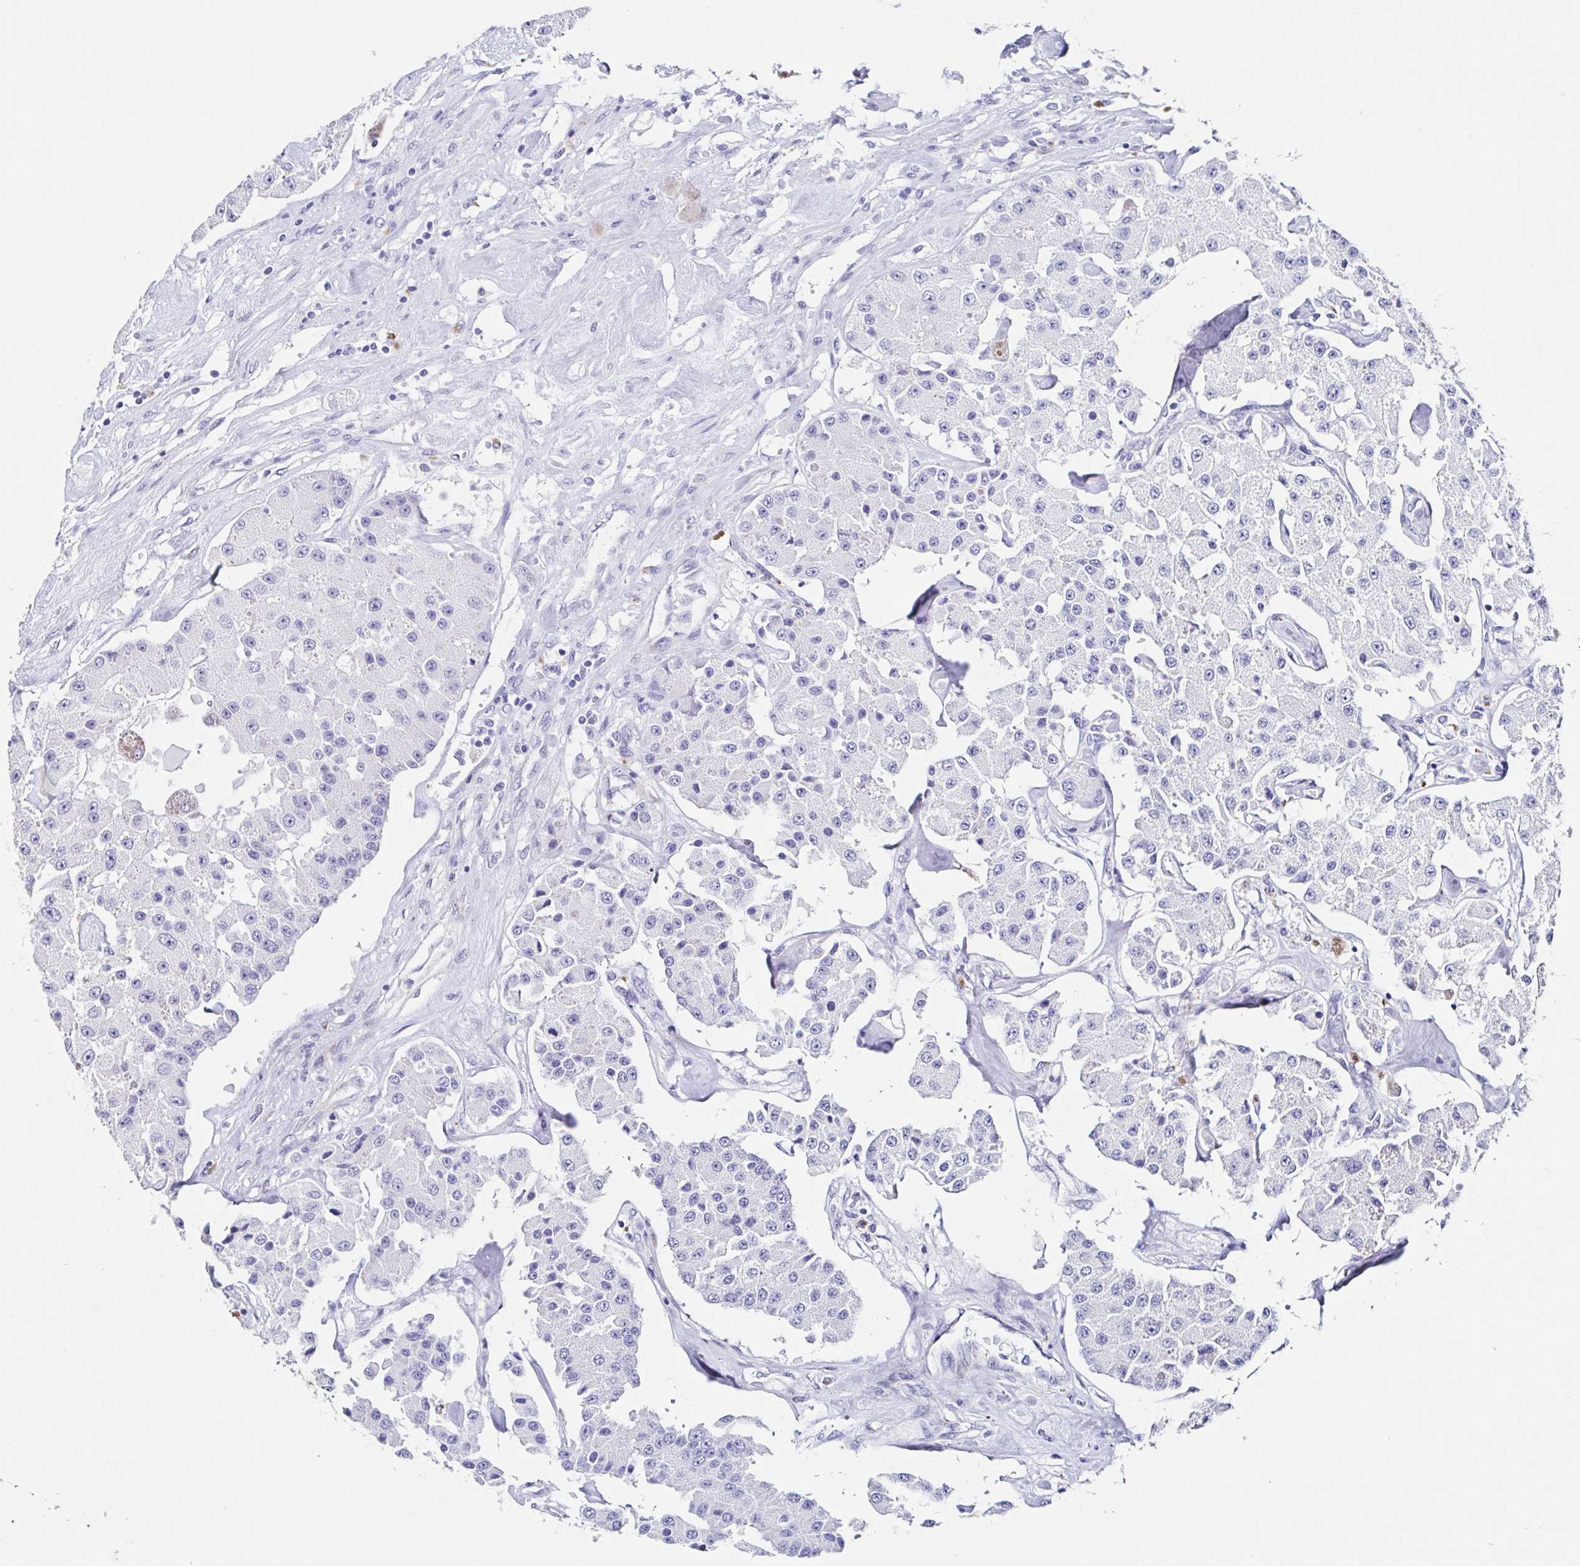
{"staining": {"intensity": "negative", "quantity": "none", "location": "none"}, "tissue": "carcinoid", "cell_type": "Tumor cells", "image_type": "cancer", "snomed": [{"axis": "morphology", "description": "Carcinoid, malignant, NOS"}, {"axis": "topography", "description": "Pancreas"}], "caption": "This is an immunohistochemistry image of human malignant carcinoid. There is no positivity in tumor cells.", "gene": "TMPRSS11E", "patient": {"sex": "male", "age": 41}}